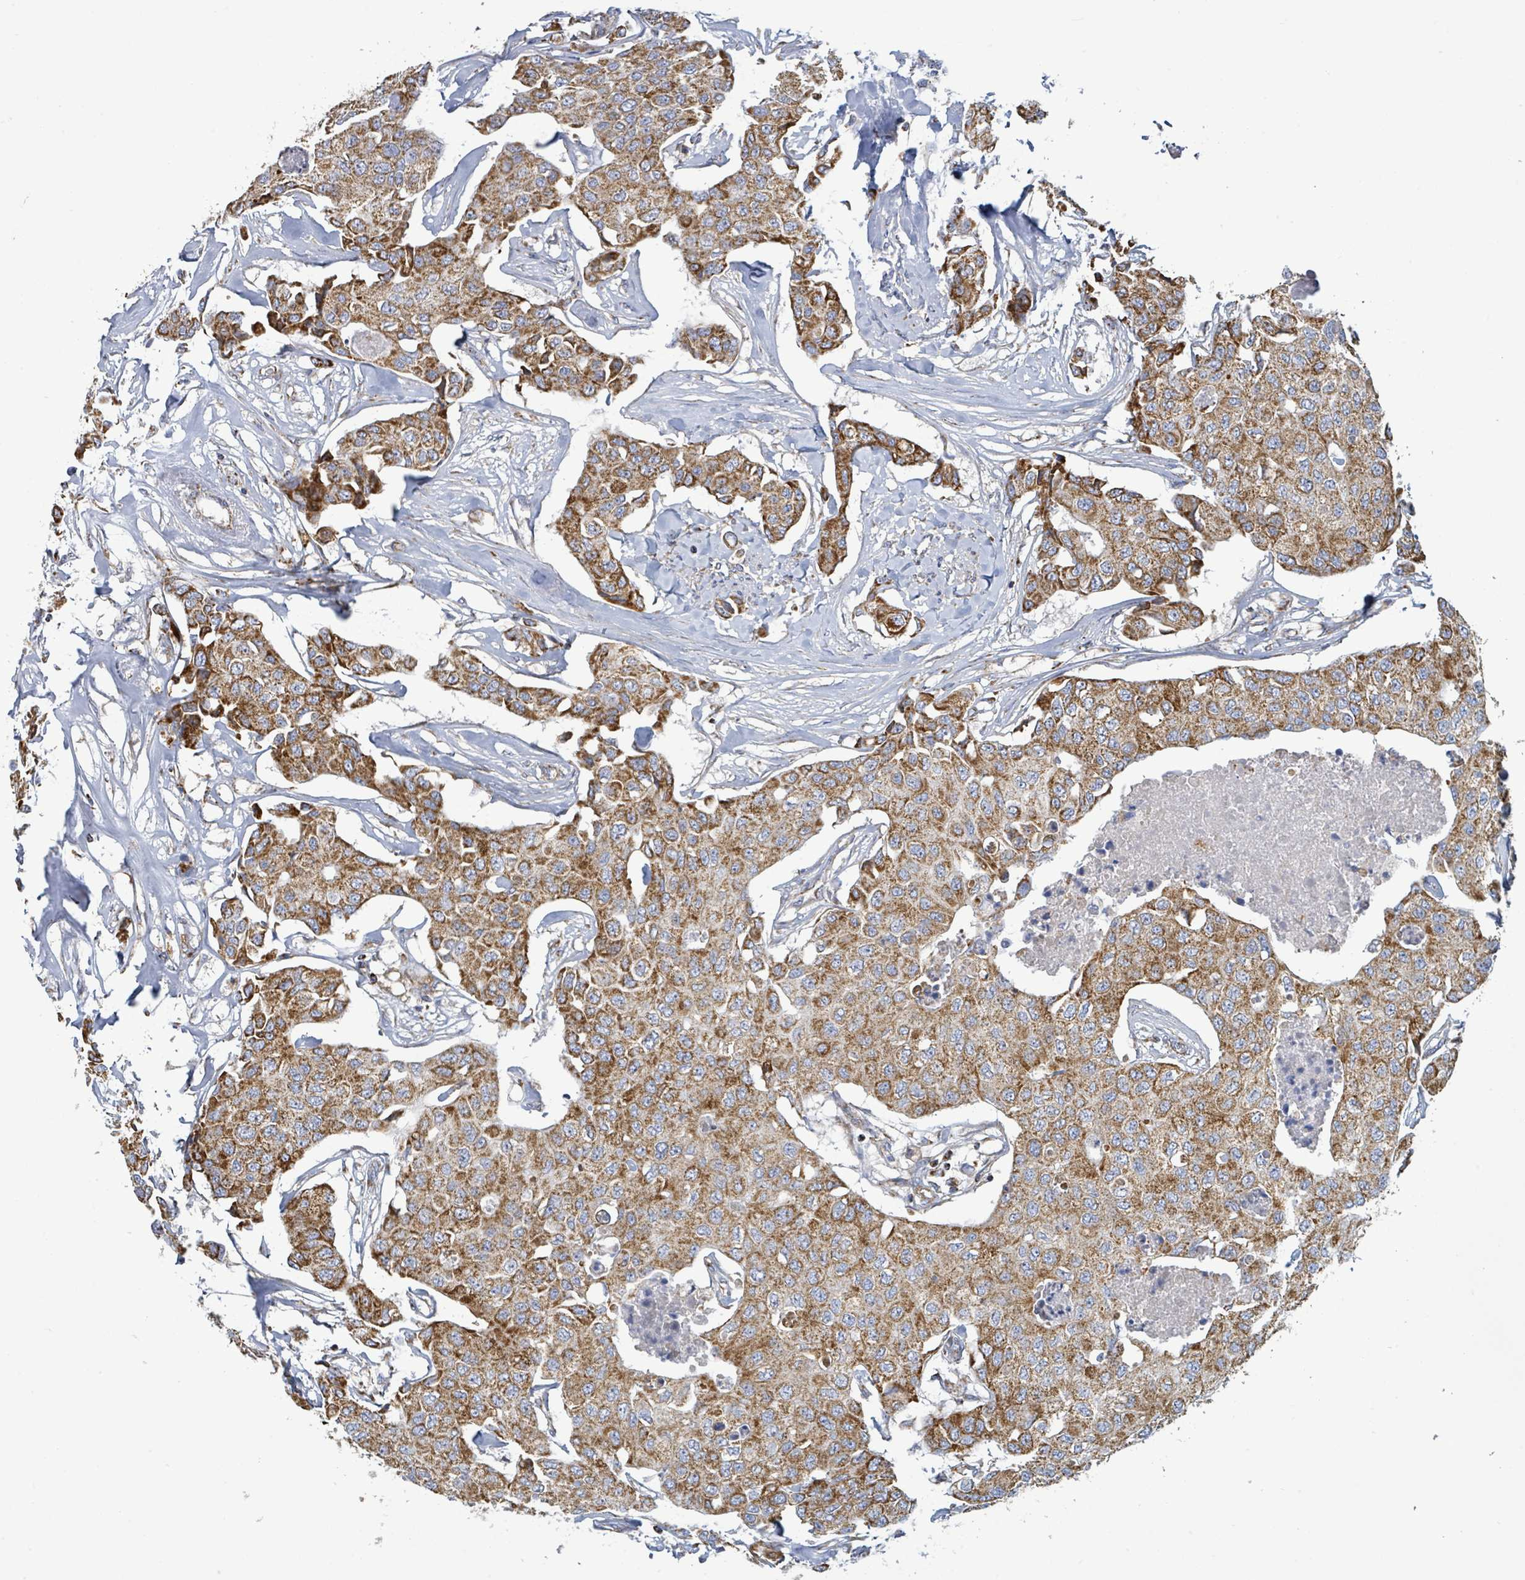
{"staining": {"intensity": "moderate", "quantity": ">75%", "location": "cytoplasmic/membranous"}, "tissue": "breast cancer", "cell_type": "Tumor cells", "image_type": "cancer", "snomed": [{"axis": "morphology", "description": "Duct carcinoma"}, {"axis": "topography", "description": "Breast"}, {"axis": "topography", "description": "Lymph node"}], "caption": "Immunohistochemistry histopathology image of neoplastic tissue: human breast cancer (infiltrating ductal carcinoma) stained using IHC demonstrates medium levels of moderate protein expression localized specifically in the cytoplasmic/membranous of tumor cells, appearing as a cytoplasmic/membranous brown color.", "gene": "SUCLG2", "patient": {"sex": "female", "age": 80}}